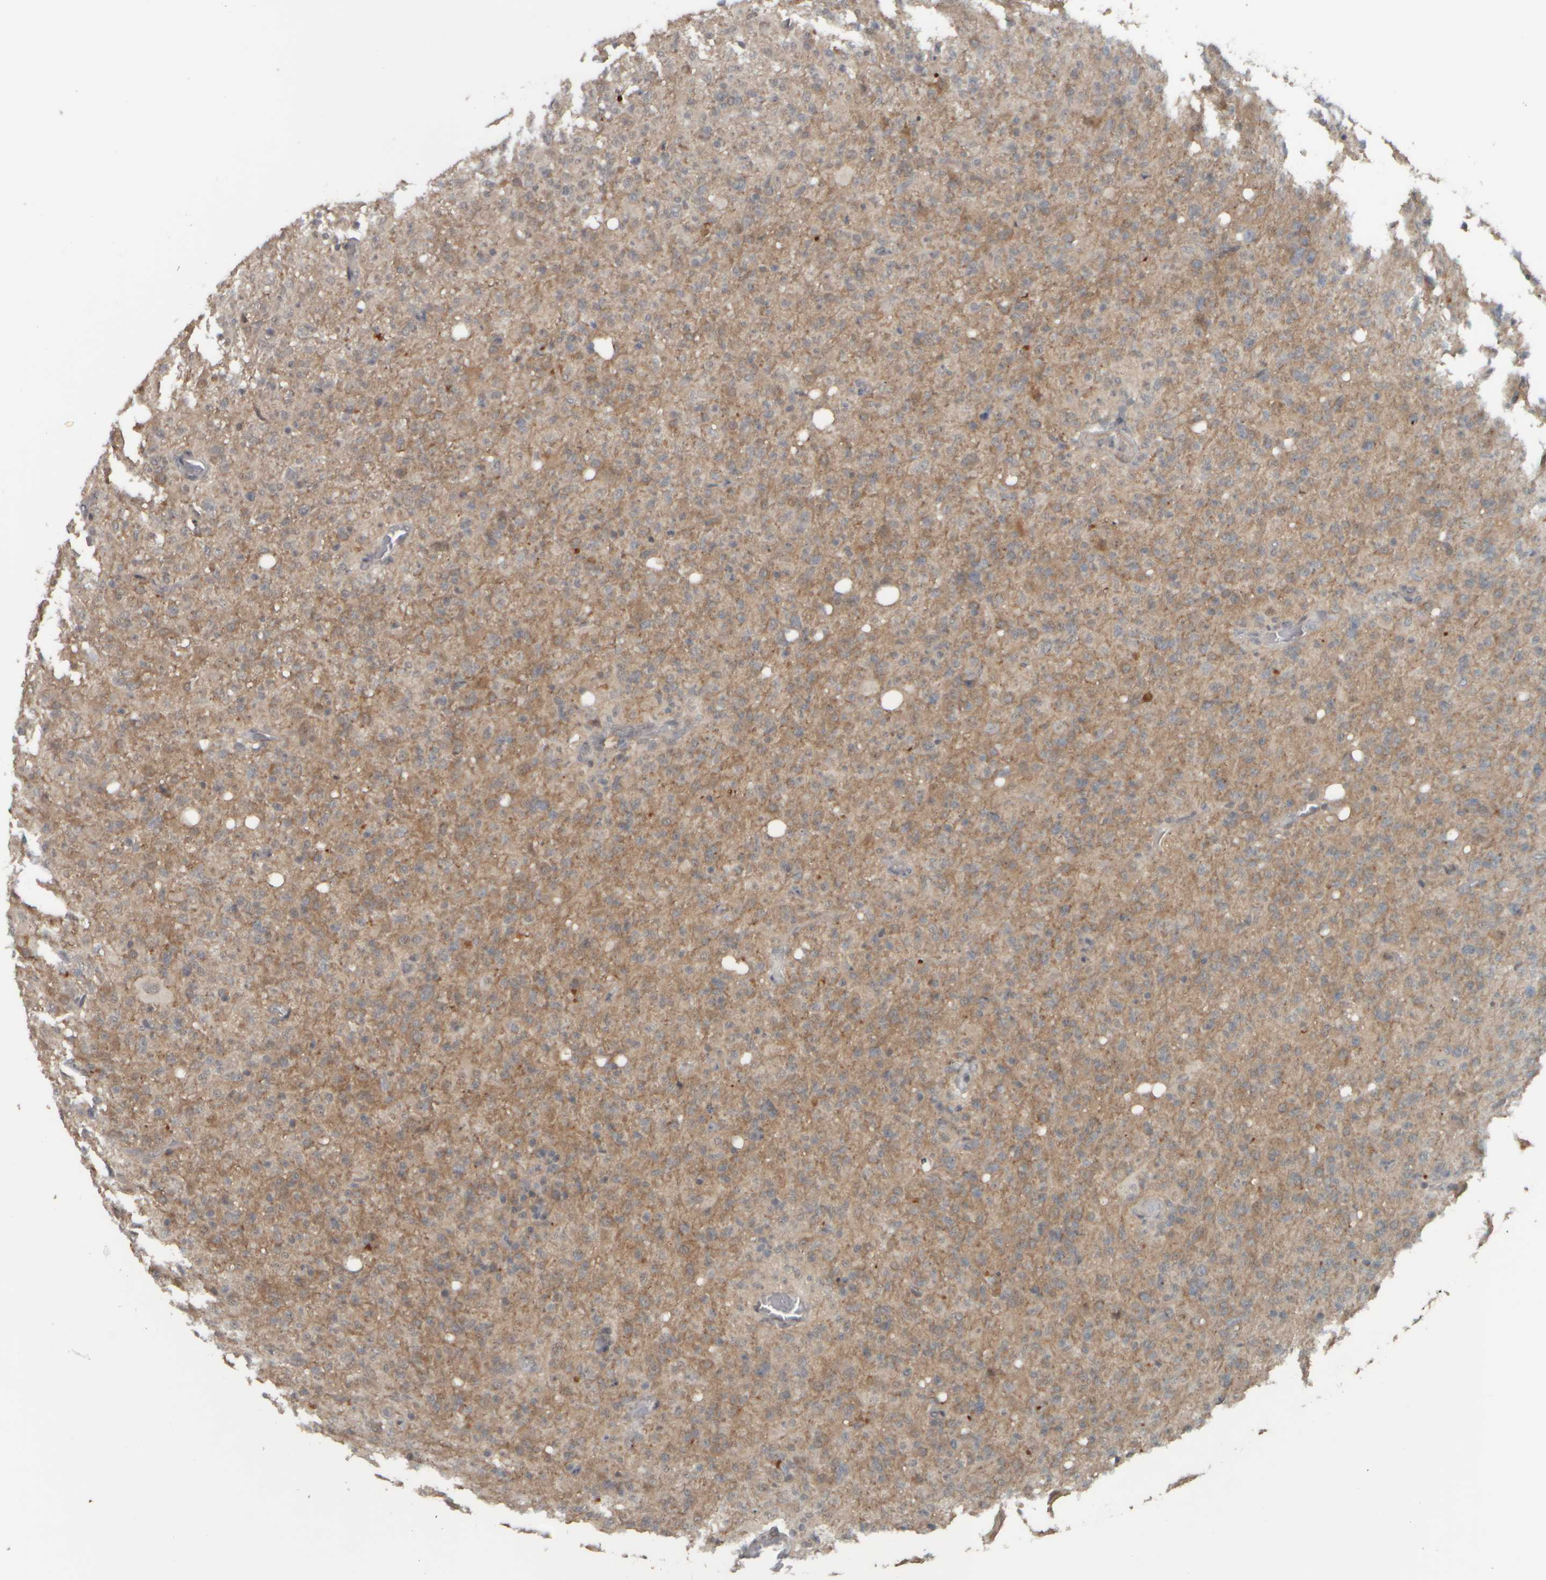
{"staining": {"intensity": "moderate", "quantity": "25%-75%", "location": "cytoplasmic/membranous"}, "tissue": "glioma", "cell_type": "Tumor cells", "image_type": "cancer", "snomed": [{"axis": "morphology", "description": "Glioma, malignant, High grade"}, {"axis": "topography", "description": "Brain"}], "caption": "Protein expression analysis of glioma displays moderate cytoplasmic/membranous expression in about 25%-75% of tumor cells.", "gene": "NAPG", "patient": {"sex": "female", "age": 57}}